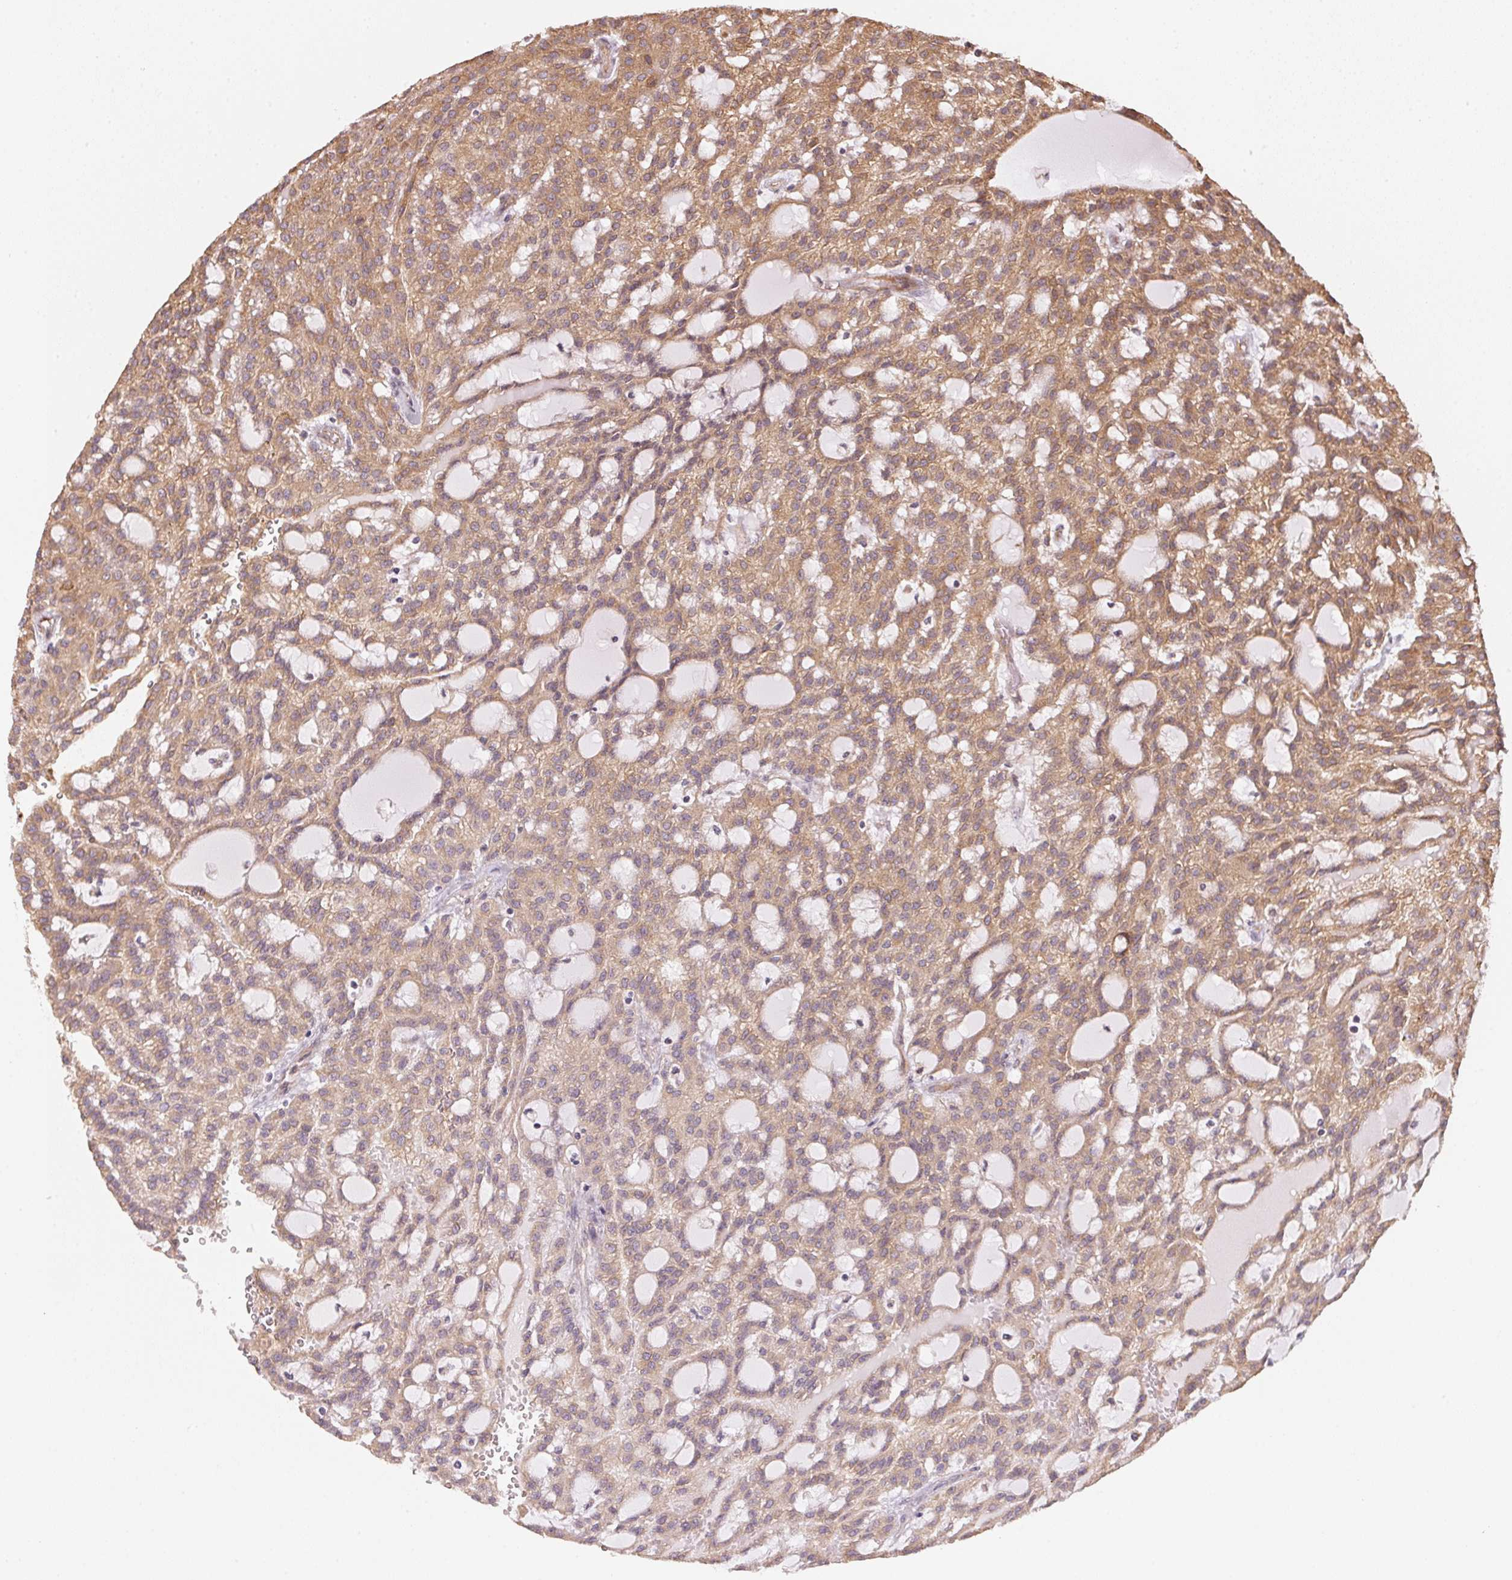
{"staining": {"intensity": "moderate", "quantity": ">75%", "location": "cytoplasmic/membranous"}, "tissue": "renal cancer", "cell_type": "Tumor cells", "image_type": "cancer", "snomed": [{"axis": "morphology", "description": "Adenocarcinoma, NOS"}, {"axis": "topography", "description": "Kidney"}], "caption": "Renal cancer (adenocarcinoma) tissue displays moderate cytoplasmic/membranous positivity in approximately >75% of tumor cells, visualized by immunohistochemistry. (Stains: DAB in brown, nuclei in blue, Microscopy: brightfield microscopy at high magnification).", "gene": "STRN4", "patient": {"sex": "male", "age": 63}}